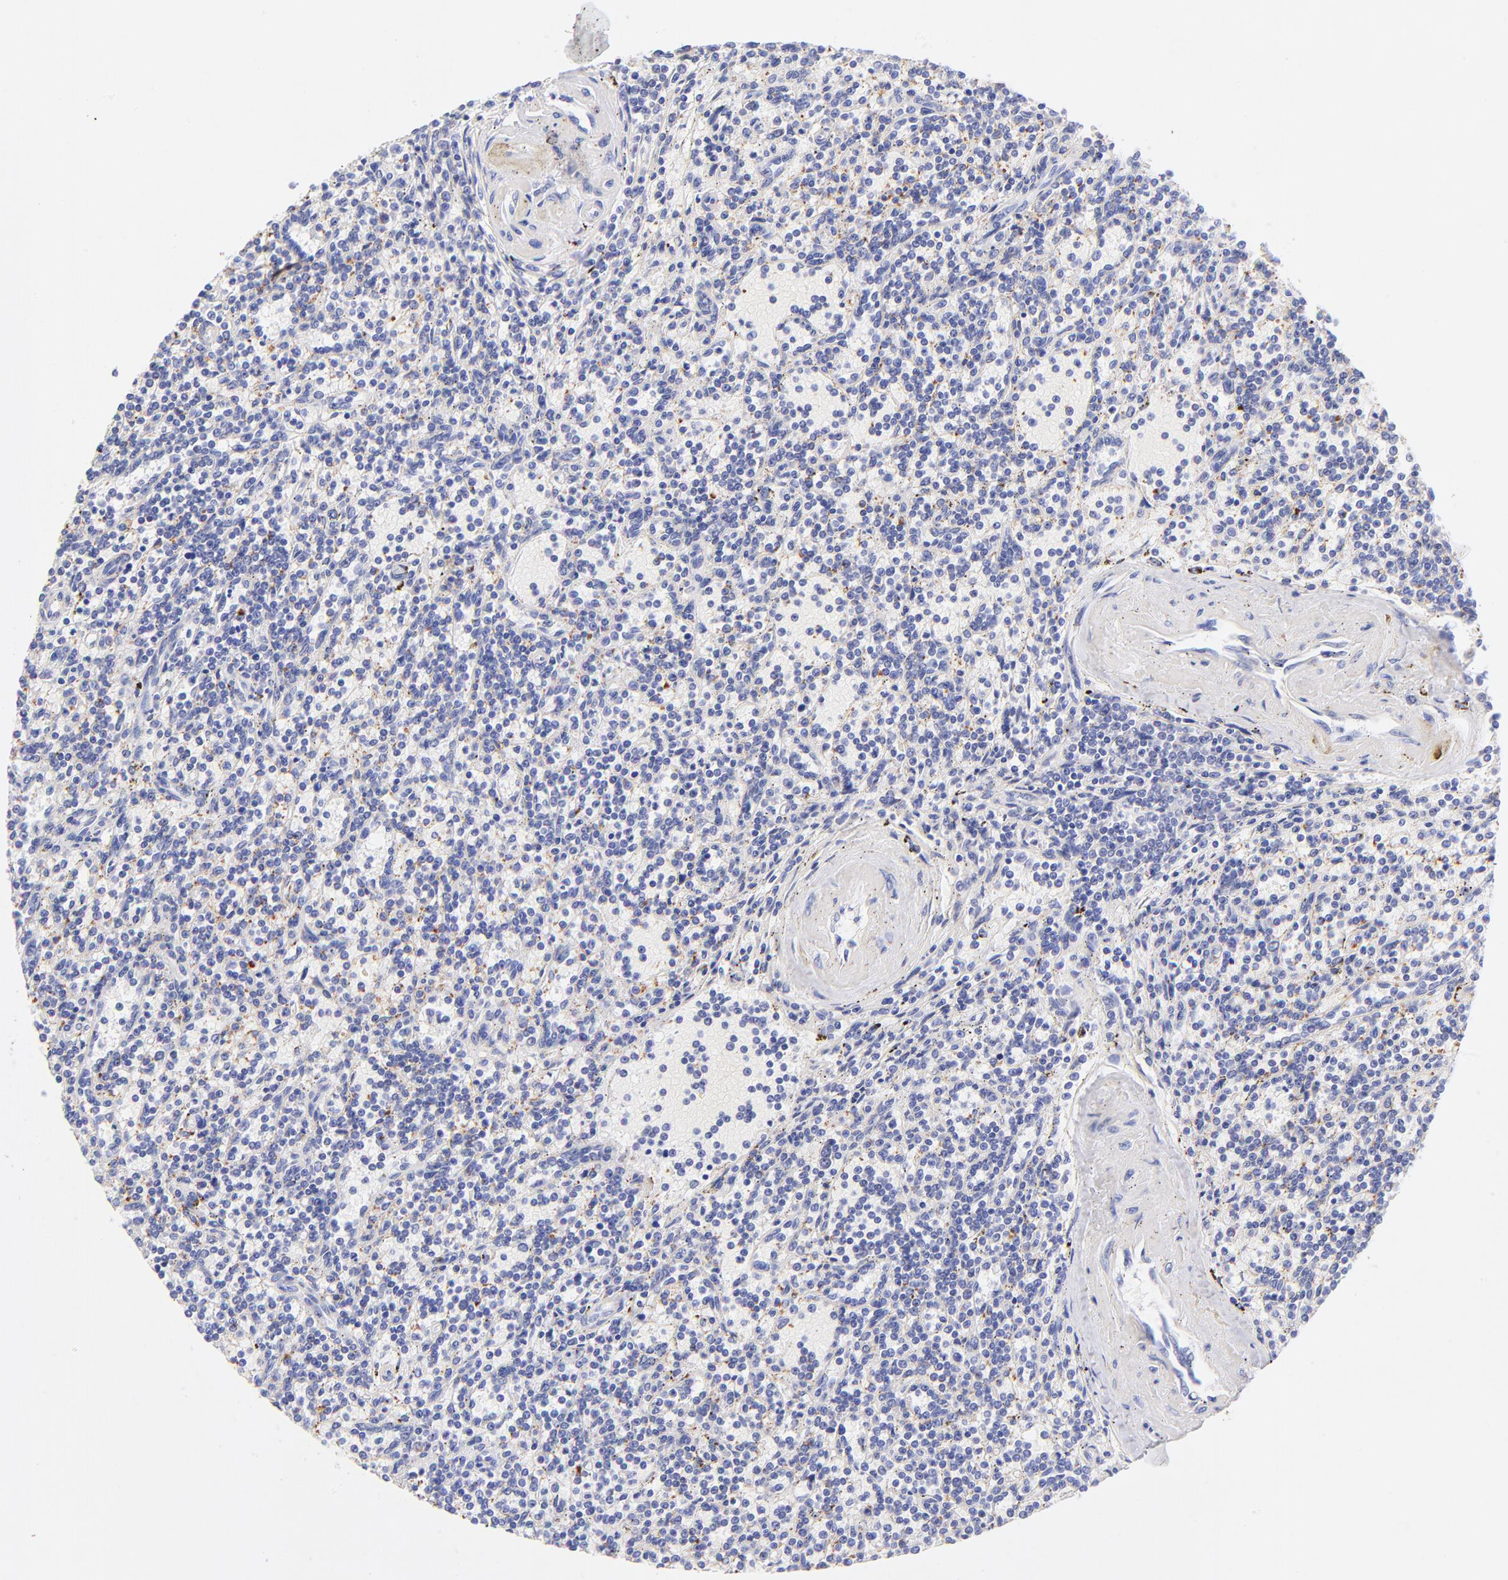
{"staining": {"intensity": "negative", "quantity": "none", "location": "none"}, "tissue": "lymphoma", "cell_type": "Tumor cells", "image_type": "cancer", "snomed": [{"axis": "morphology", "description": "Malignant lymphoma, non-Hodgkin's type, Low grade"}, {"axis": "topography", "description": "Spleen"}], "caption": "A high-resolution micrograph shows immunohistochemistry (IHC) staining of low-grade malignant lymphoma, non-Hodgkin's type, which shows no significant expression in tumor cells.", "gene": "SPARC", "patient": {"sex": "male", "age": 73}}